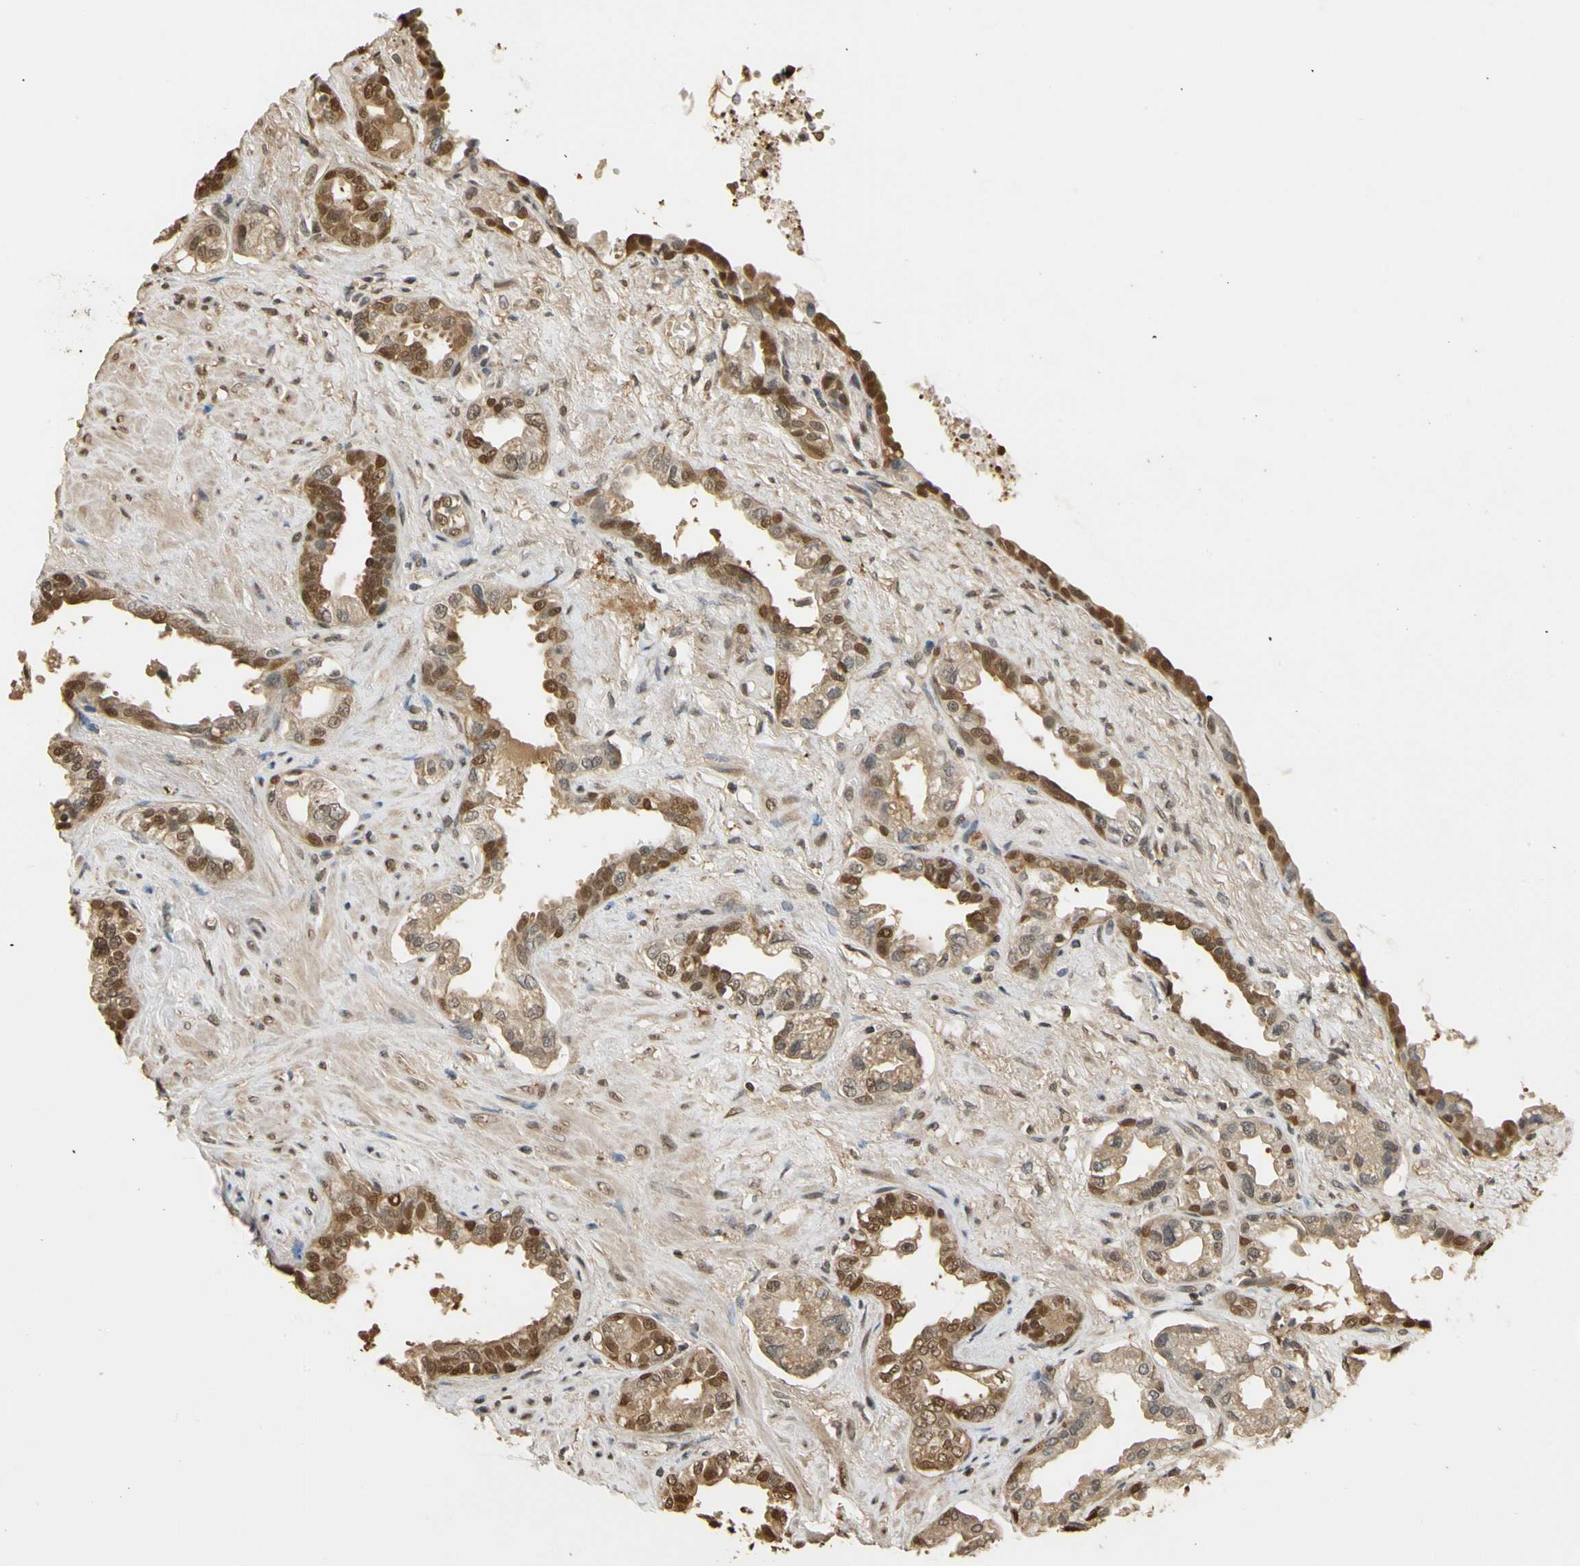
{"staining": {"intensity": "moderate", "quantity": ">75%", "location": "cytoplasmic/membranous,nuclear"}, "tissue": "seminal vesicle", "cell_type": "Glandular cells", "image_type": "normal", "snomed": [{"axis": "morphology", "description": "Normal tissue, NOS"}, {"axis": "topography", "description": "Seminal veicle"}], "caption": "Immunohistochemistry (DAB) staining of unremarkable human seminal vesicle shows moderate cytoplasmic/membranous,nuclear protein staining in about >75% of glandular cells.", "gene": "SOD1", "patient": {"sex": "male", "age": 61}}